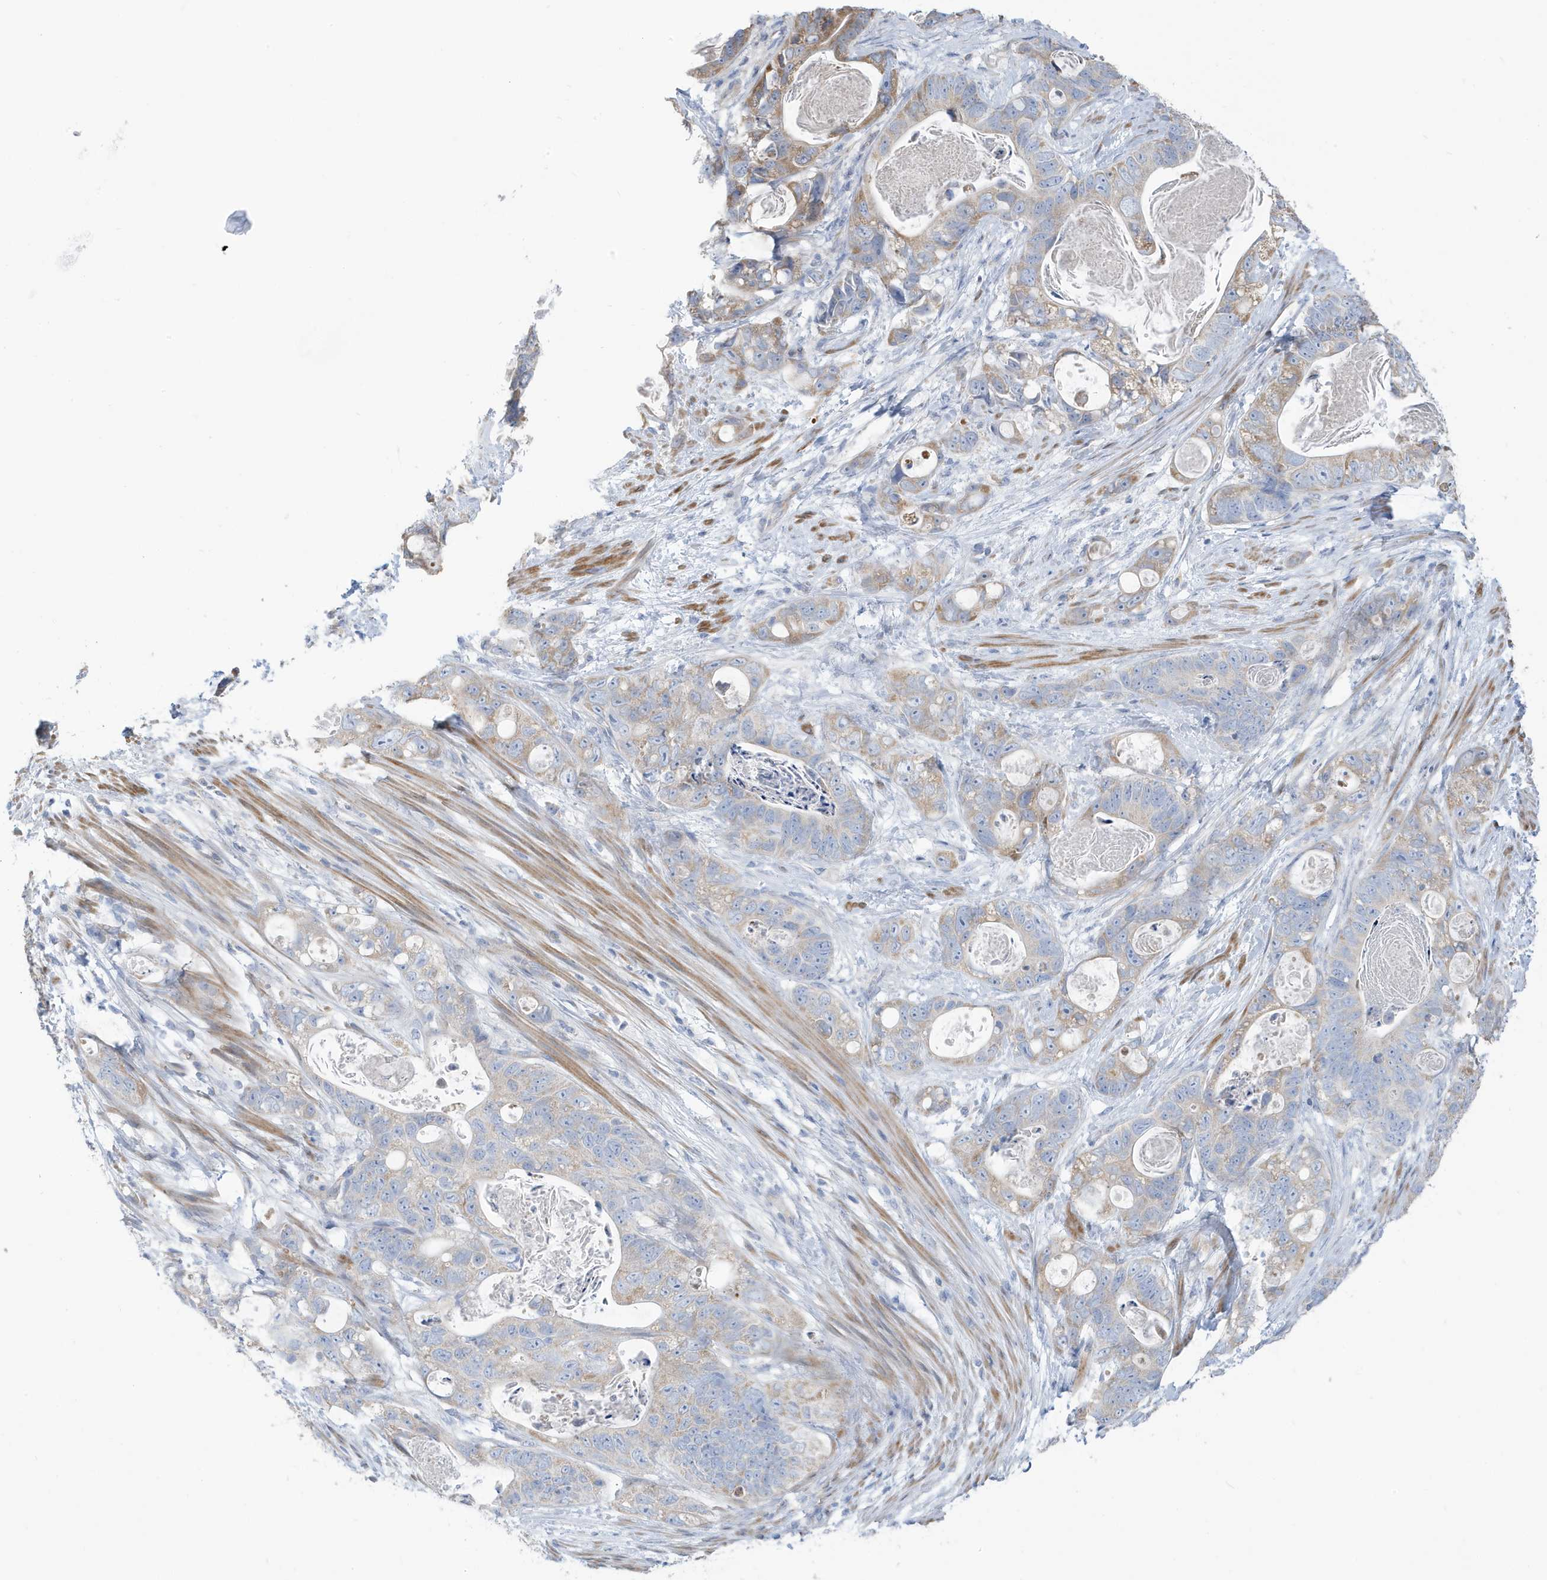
{"staining": {"intensity": "moderate", "quantity": "<25%", "location": "cytoplasmic/membranous"}, "tissue": "stomach cancer", "cell_type": "Tumor cells", "image_type": "cancer", "snomed": [{"axis": "morphology", "description": "Normal tissue, NOS"}, {"axis": "morphology", "description": "Adenocarcinoma, NOS"}, {"axis": "topography", "description": "Stomach"}], "caption": "Brown immunohistochemical staining in stomach cancer displays moderate cytoplasmic/membranous expression in about <25% of tumor cells.", "gene": "ATP13A5", "patient": {"sex": "female", "age": 89}}